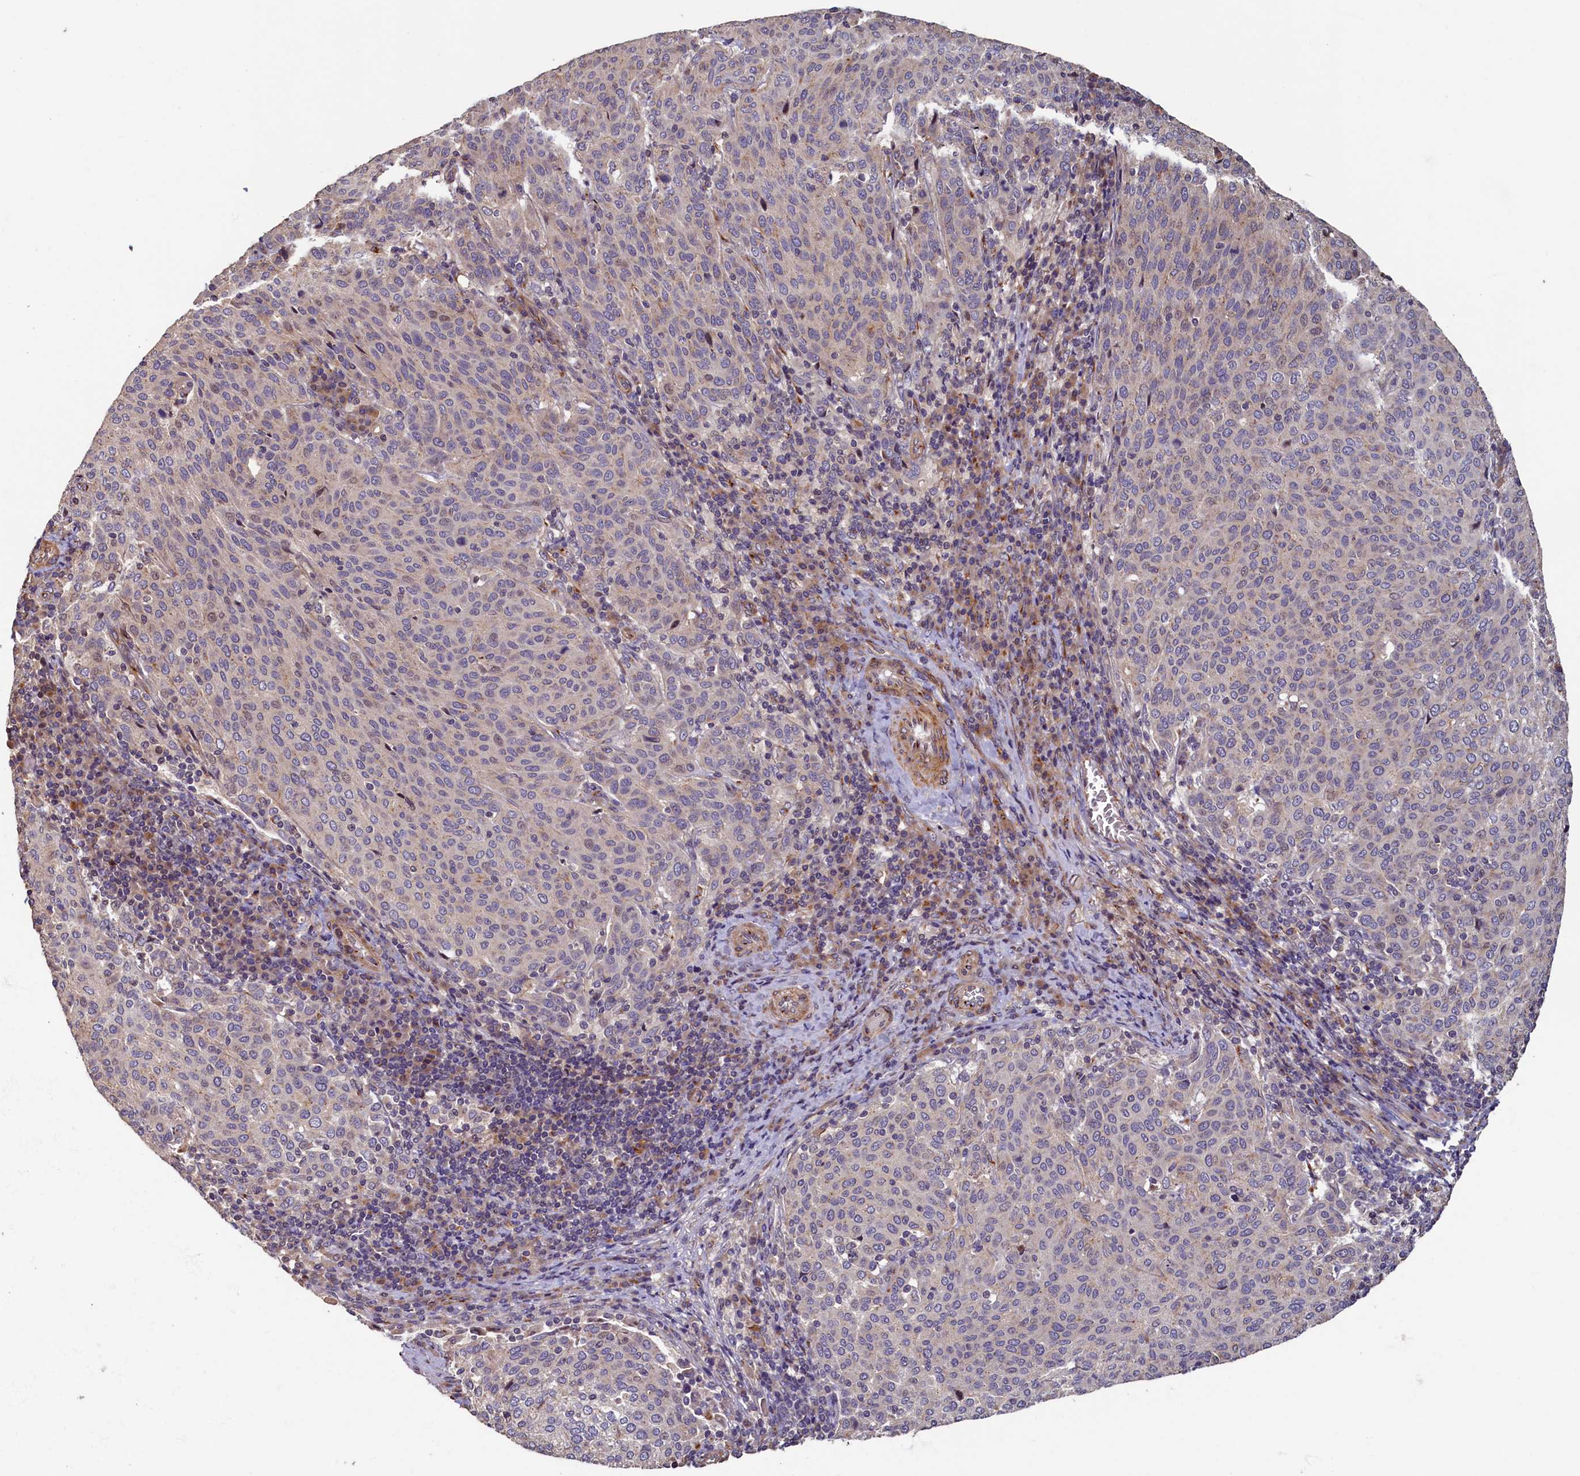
{"staining": {"intensity": "negative", "quantity": "none", "location": "none"}, "tissue": "cervical cancer", "cell_type": "Tumor cells", "image_type": "cancer", "snomed": [{"axis": "morphology", "description": "Squamous cell carcinoma, NOS"}, {"axis": "topography", "description": "Cervix"}], "caption": "Immunohistochemistry (IHC) of cervical squamous cell carcinoma demonstrates no expression in tumor cells.", "gene": "TMEM181", "patient": {"sex": "female", "age": 46}}